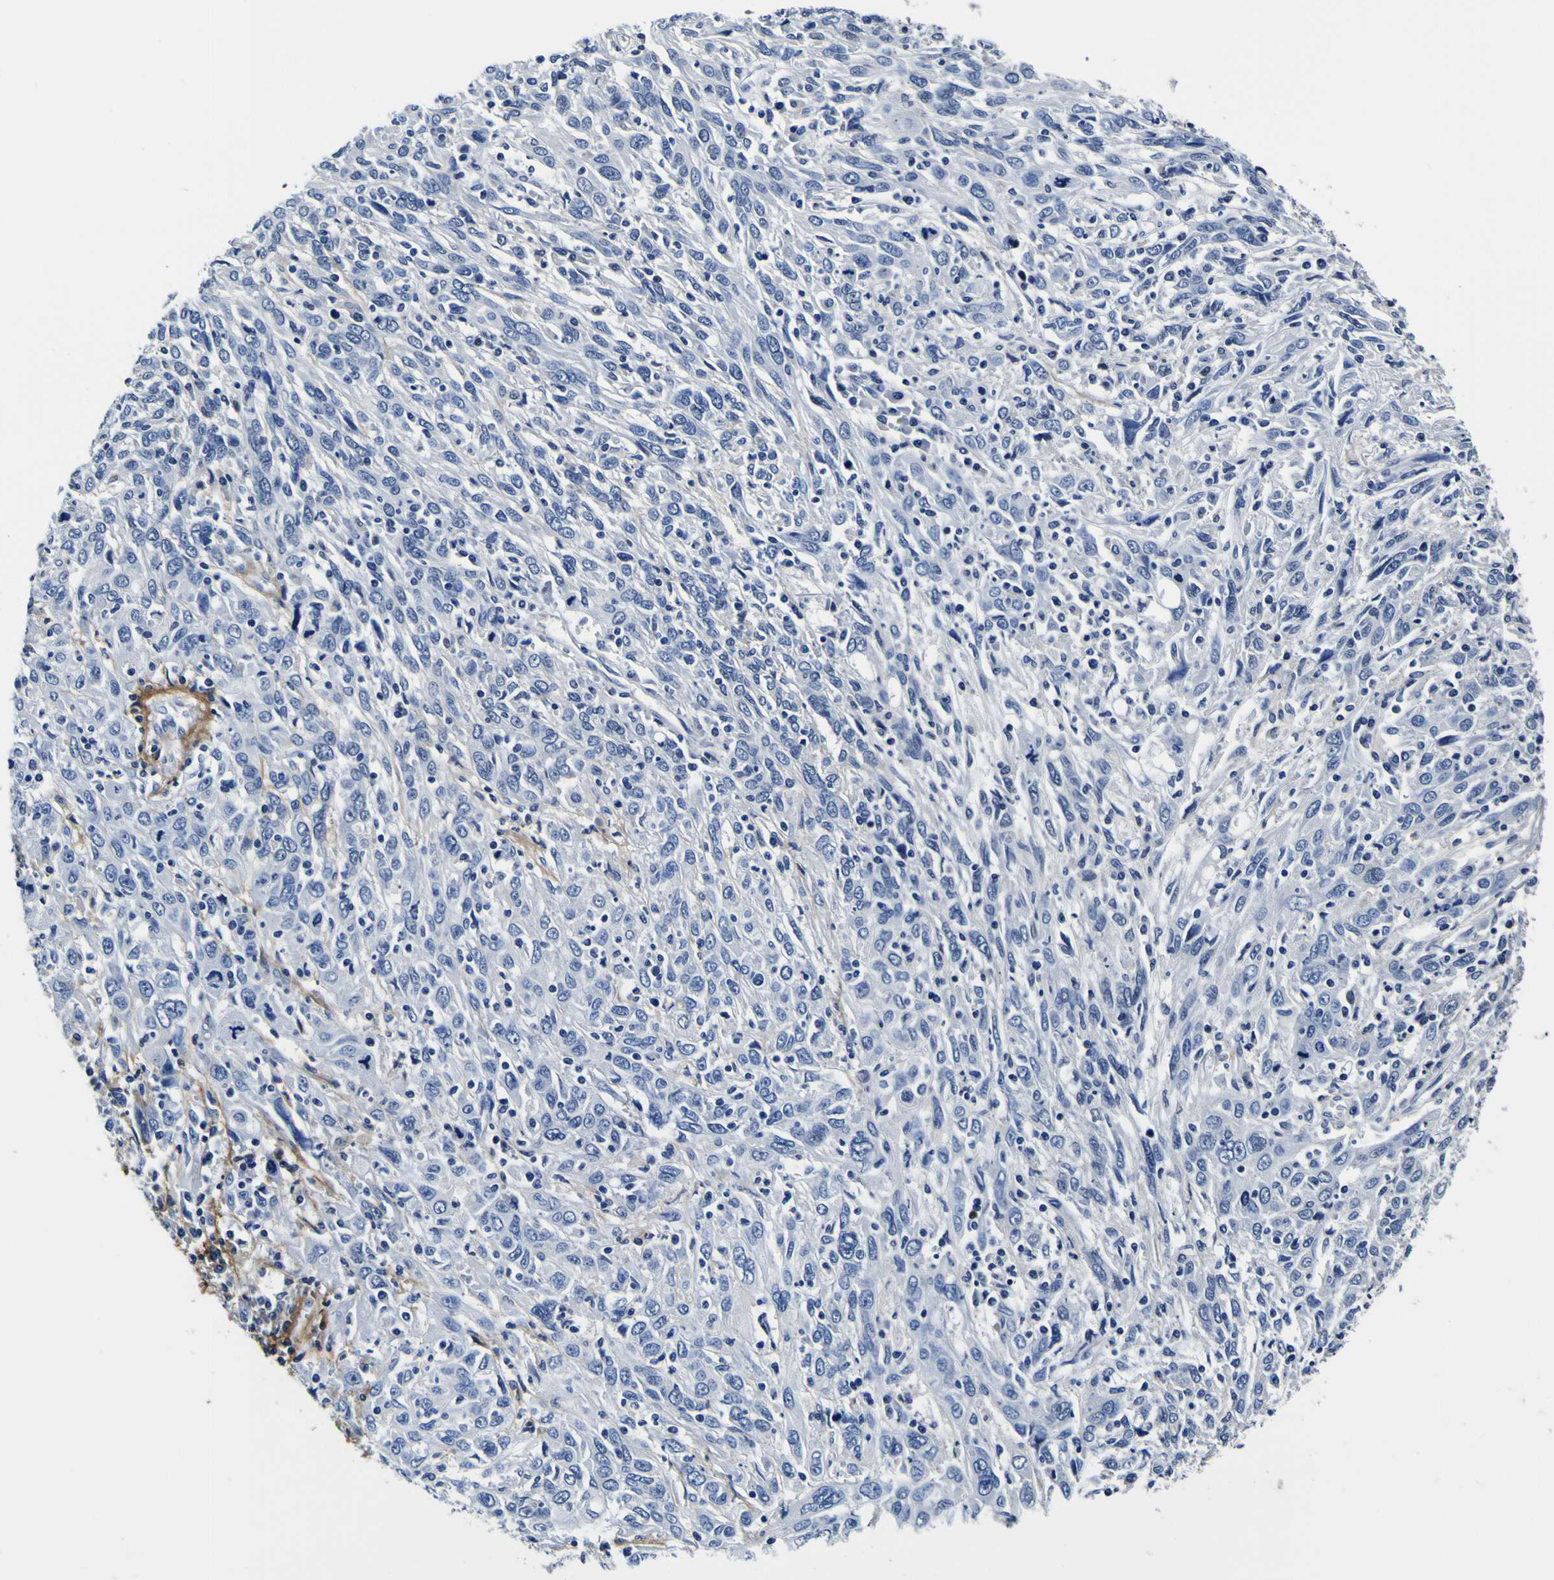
{"staining": {"intensity": "negative", "quantity": "none", "location": "none"}, "tissue": "cervical cancer", "cell_type": "Tumor cells", "image_type": "cancer", "snomed": [{"axis": "morphology", "description": "Squamous cell carcinoma, NOS"}, {"axis": "topography", "description": "Cervix"}], "caption": "A micrograph of cervical squamous cell carcinoma stained for a protein reveals no brown staining in tumor cells.", "gene": "POSTN", "patient": {"sex": "female", "age": 46}}